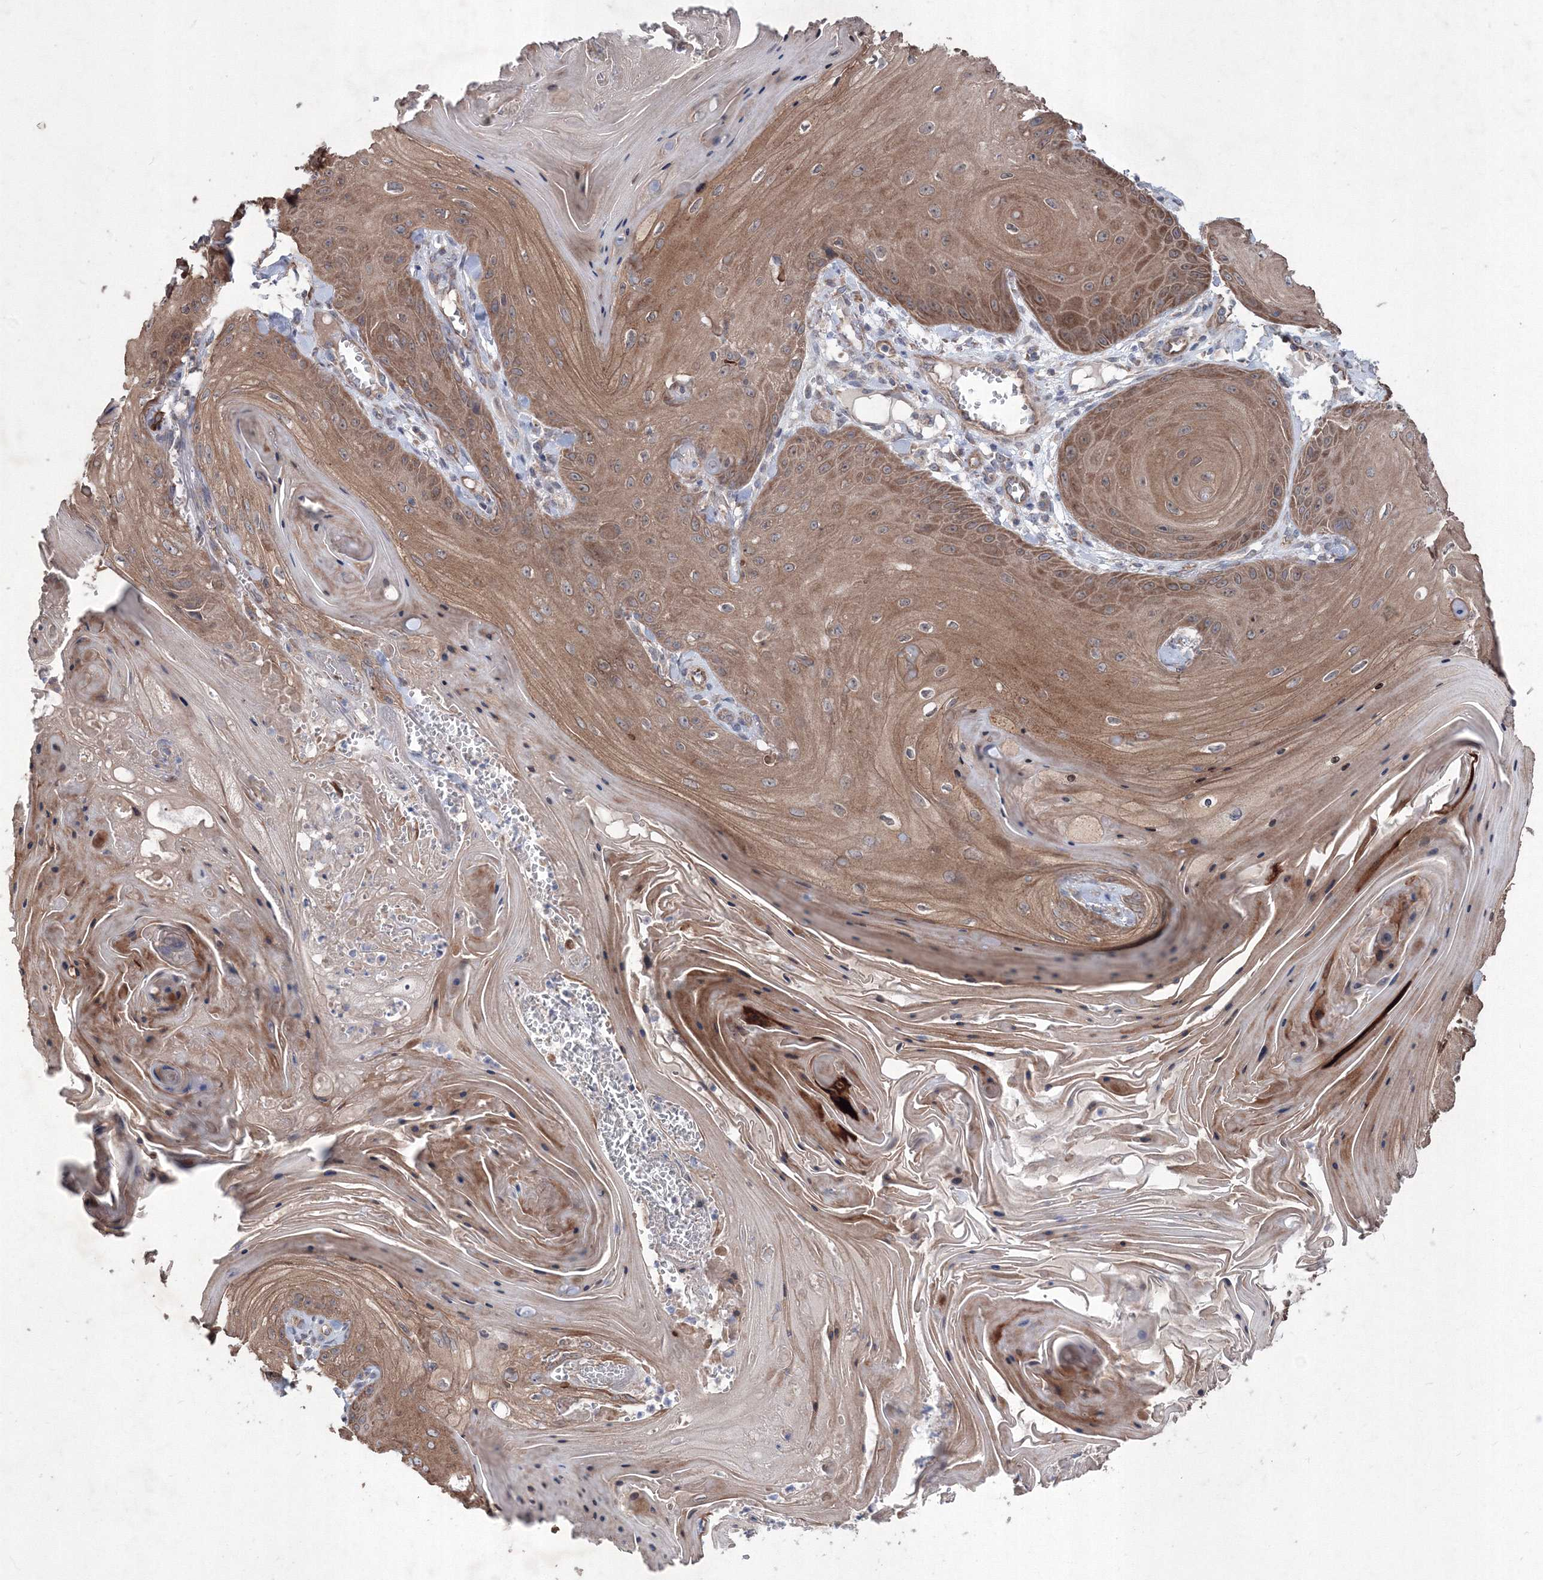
{"staining": {"intensity": "moderate", "quantity": ">75%", "location": "cytoplasmic/membranous"}, "tissue": "skin cancer", "cell_type": "Tumor cells", "image_type": "cancer", "snomed": [{"axis": "morphology", "description": "Squamous cell carcinoma, NOS"}, {"axis": "topography", "description": "Skin"}], "caption": "The immunohistochemical stain labels moderate cytoplasmic/membranous positivity in tumor cells of skin cancer tissue.", "gene": "MTRF1L", "patient": {"sex": "male", "age": 74}}